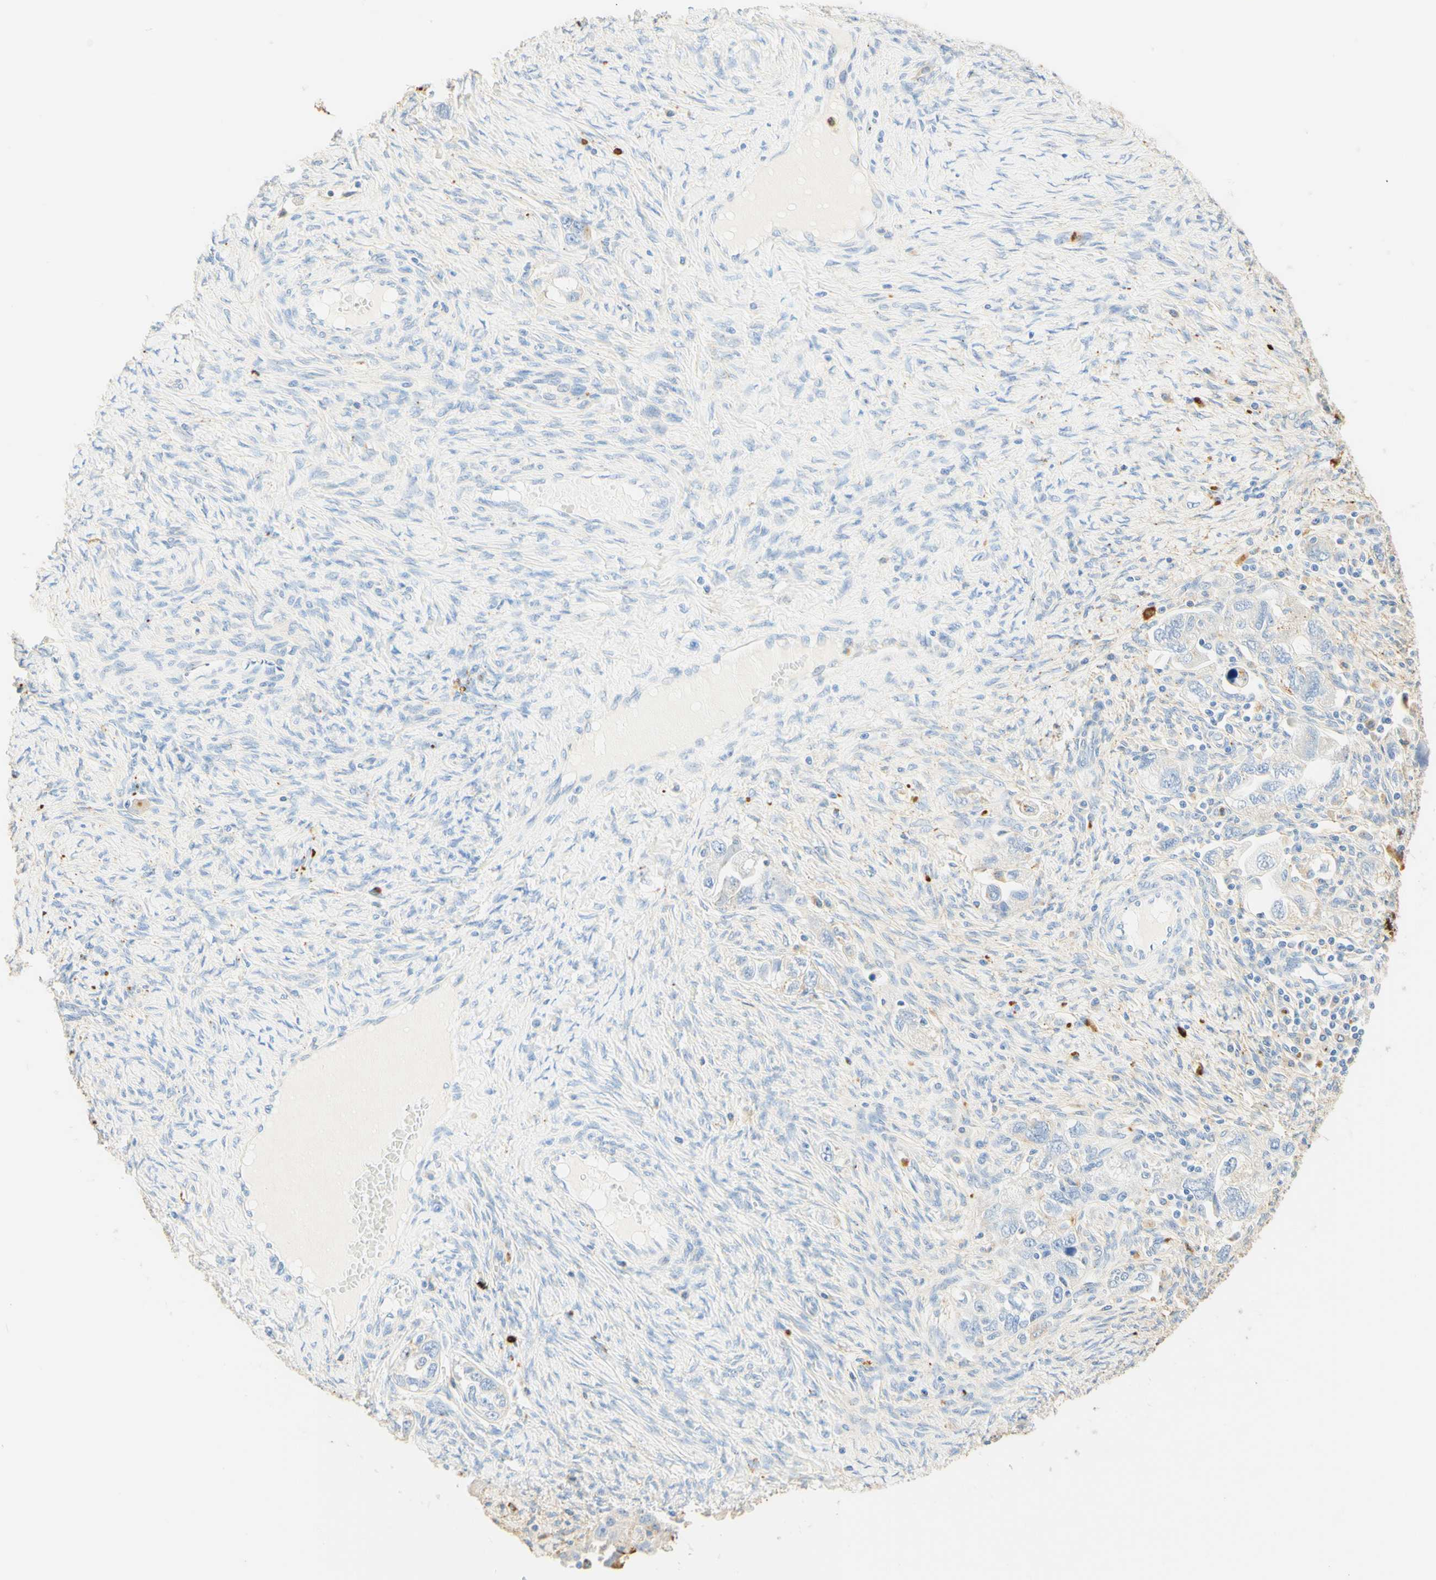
{"staining": {"intensity": "weak", "quantity": ">75%", "location": "cytoplasmic/membranous"}, "tissue": "ovarian cancer", "cell_type": "Tumor cells", "image_type": "cancer", "snomed": [{"axis": "morphology", "description": "Carcinoma, NOS"}, {"axis": "morphology", "description": "Cystadenocarcinoma, serous, NOS"}, {"axis": "topography", "description": "Ovary"}], "caption": "Immunohistochemistry staining of ovarian cancer, which reveals low levels of weak cytoplasmic/membranous expression in approximately >75% of tumor cells indicating weak cytoplasmic/membranous protein staining. The staining was performed using DAB (3,3'-diaminobenzidine) (brown) for protein detection and nuclei were counterstained in hematoxylin (blue).", "gene": "CD63", "patient": {"sex": "female", "age": 69}}